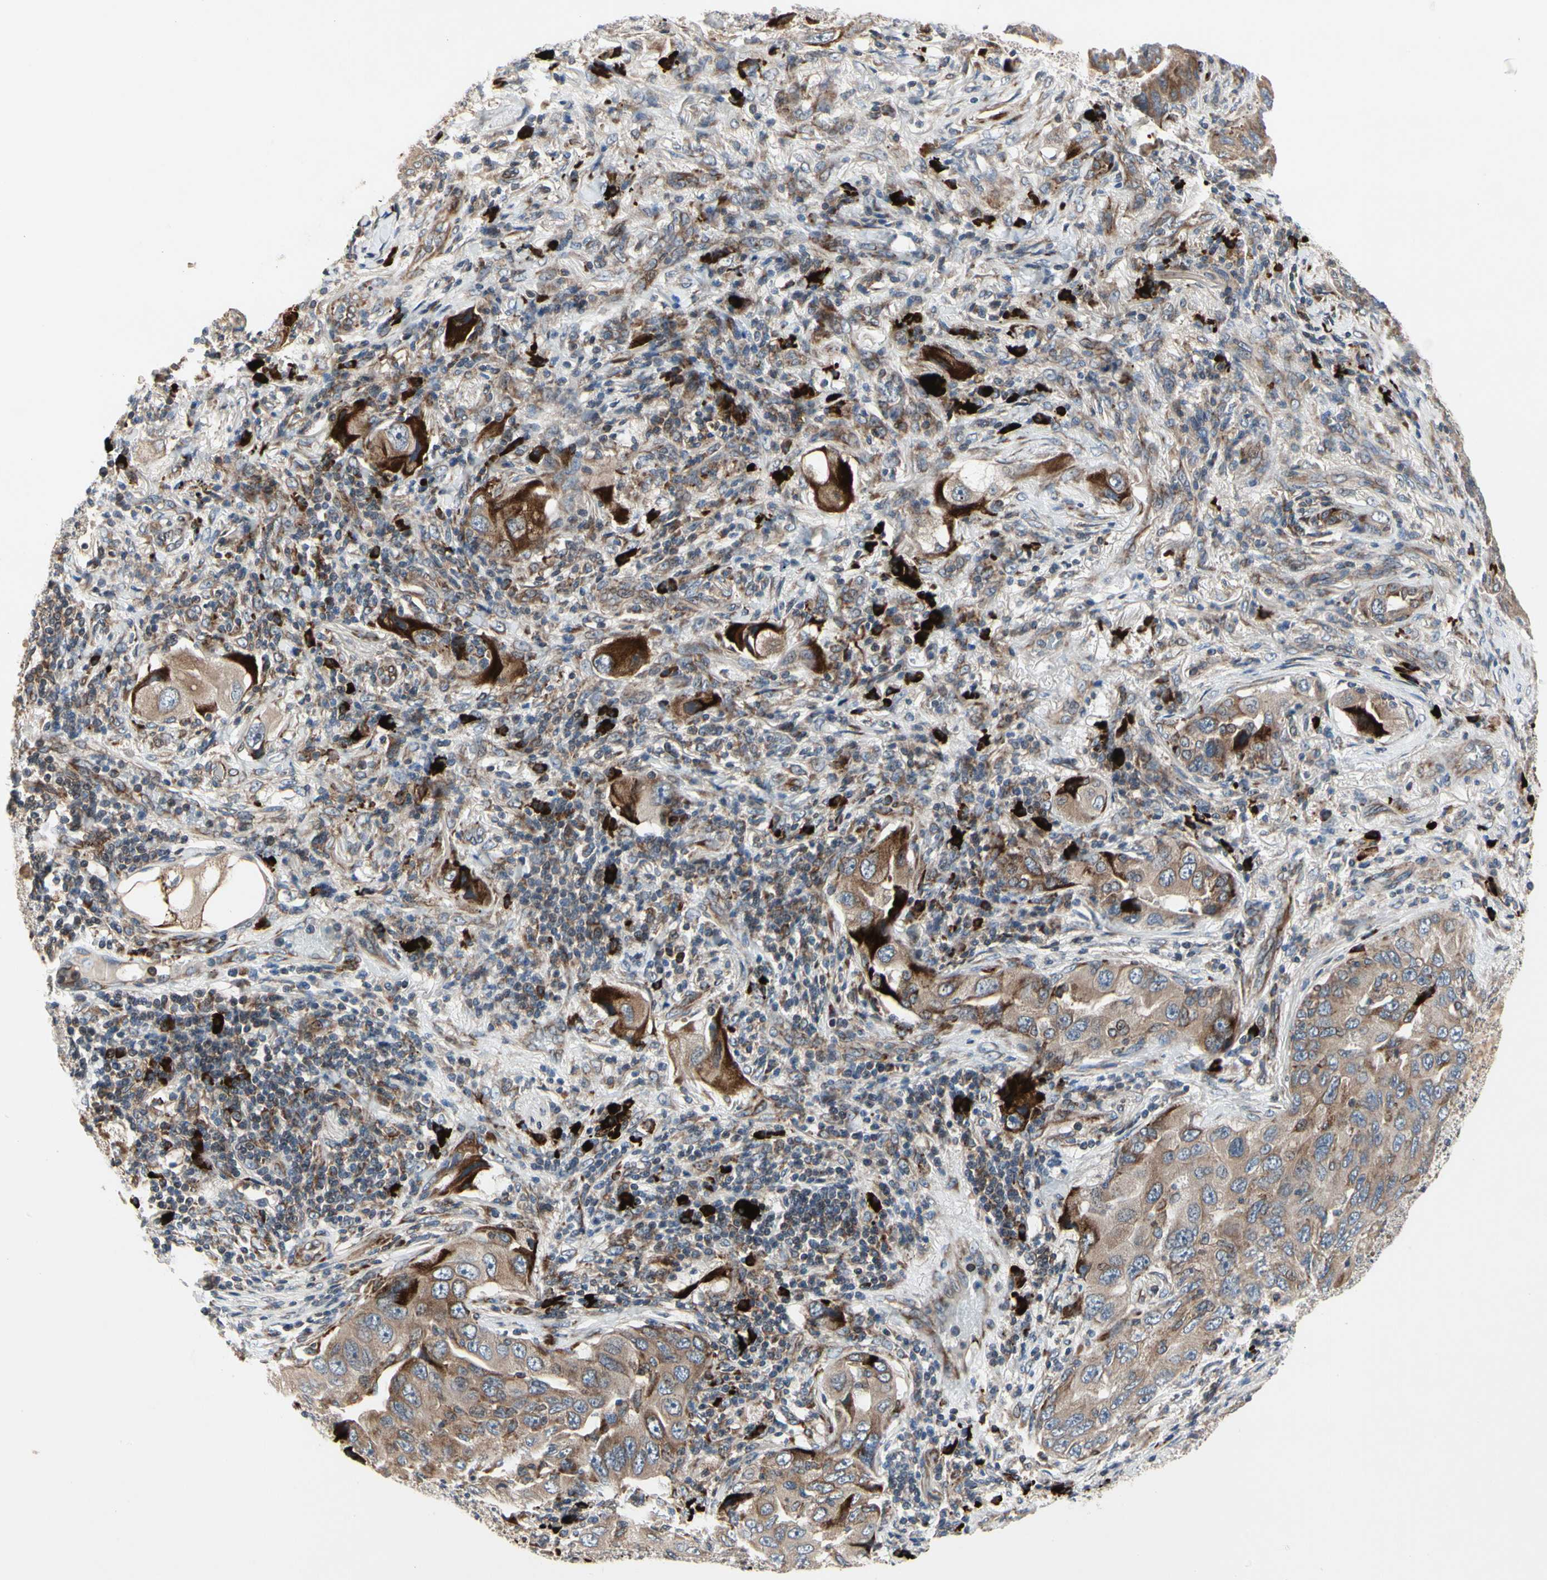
{"staining": {"intensity": "moderate", "quantity": ">75%", "location": "cytoplasmic/membranous"}, "tissue": "lung cancer", "cell_type": "Tumor cells", "image_type": "cancer", "snomed": [{"axis": "morphology", "description": "Adenocarcinoma, NOS"}, {"axis": "topography", "description": "Lung"}], "caption": "Lung cancer stained with a protein marker reveals moderate staining in tumor cells.", "gene": "MMEL1", "patient": {"sex": "female", "age": 65}}